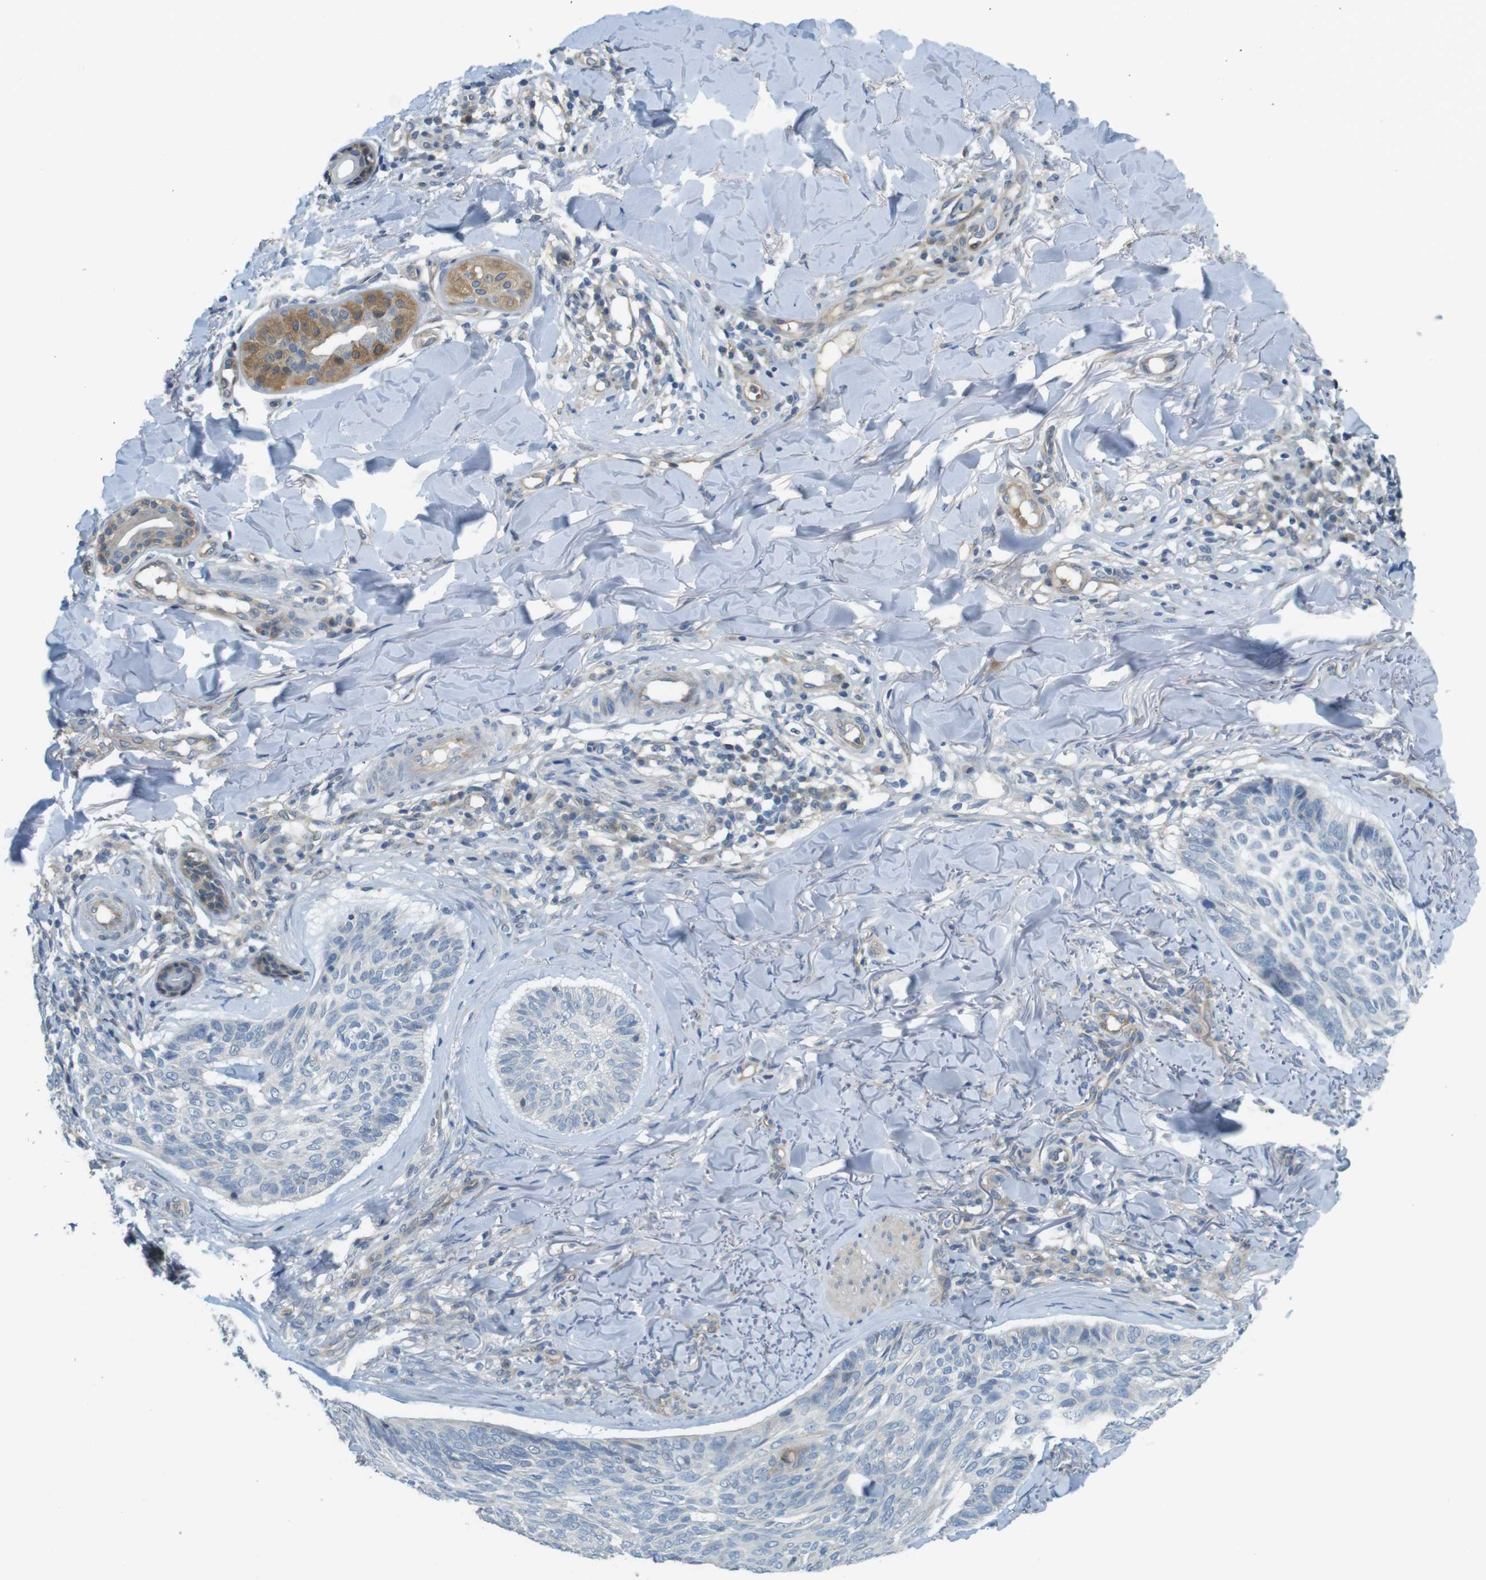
{"staining": {"intensity": "negative", "quantity": "none", "location": "none"}, "tissue": "skin cancer", "cell_type": "Tumor cells", "image_type": "cancer", "snomed": [{"axis": "morphology", "description": "Basal cell carcinoma"}, {"axis": "topography", "description": "Skin"}], "caption": "IHC of basal cell carcinoma (skin) exhibits no staining in tumor cells.", "gene": "ABHD15", "patient": {"sex": "male", "age": 43}}